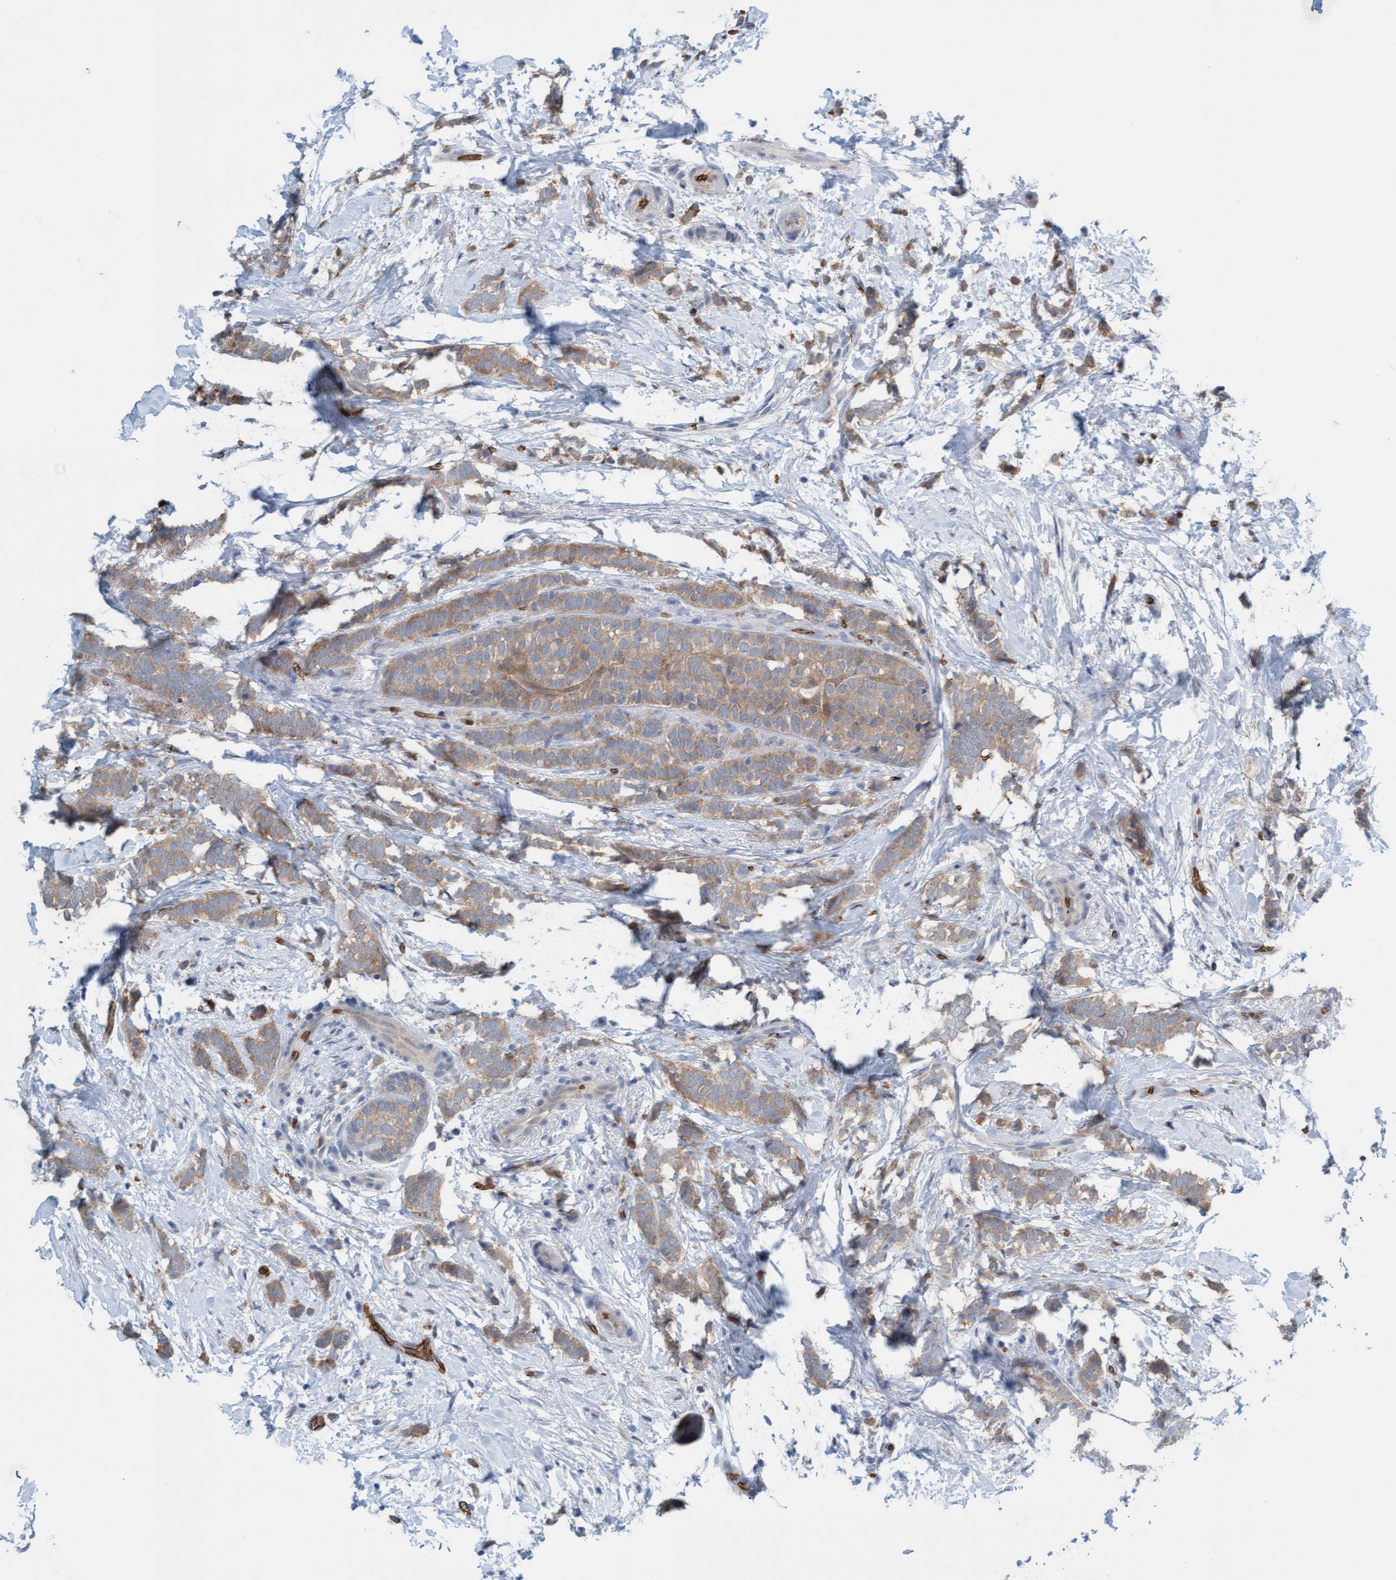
{"staining": {"intensity": "weak", "quantity": ">75%", "location": "cytoplasmic/membranous"}, "tissue": "breast cancer", "cell_type": "Tumor cells", "image_type": "cancer", "snomed": [{"axis": "morphology", "description": "Lobular carcinoma"}, {"axis": "topography", "description": "Breast"}], "caption": "Immunohistochemistry (IHC) image of human breast lobular carcinoma stained for a protein (brown), which exhibits low levels of weak cytoplasmic/membranous expression in about >75% of tumor cells.", "gene": "SPEM2", "patient": {"sex": "female", "age": 50}}